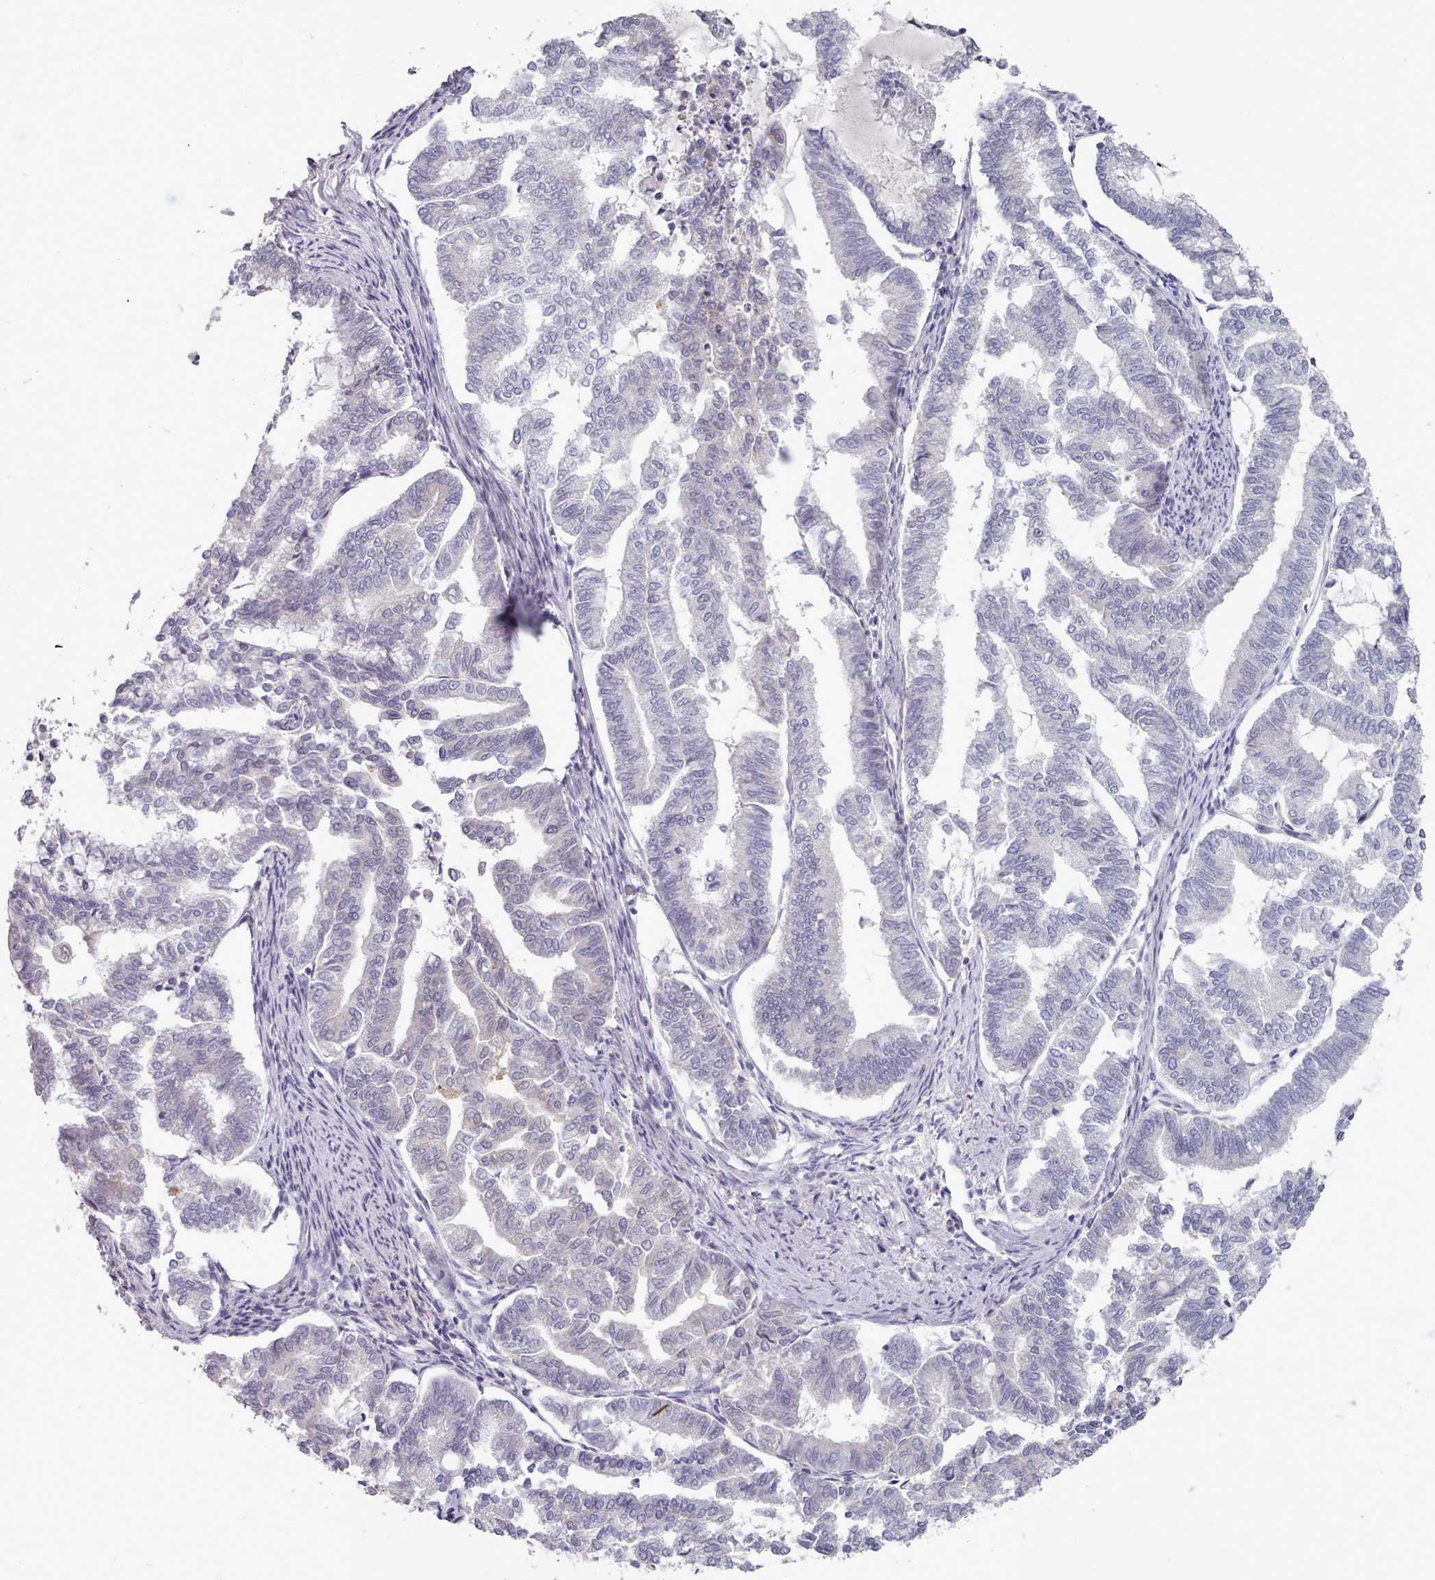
{"staining": {"intensity": "negative", "quantity": "none", "location": "none"}, "tissue": "endometrial cancer", "cell_type": "Tumor cells", "image_type": "cancer", "snomed": [{"axis": "morphology", "description": "Adenocarcinoma, NOS"}, {"axis": "topography", "description": "Endometrium"}], "caption": "High power microscopy histopathology image of an immunohistochemistry (IHC) image of endometrial cancer, revealing no significant expression in tumor cells.", "gene": "TRARG1", "patient": {"sex": "female", "age": 79}}